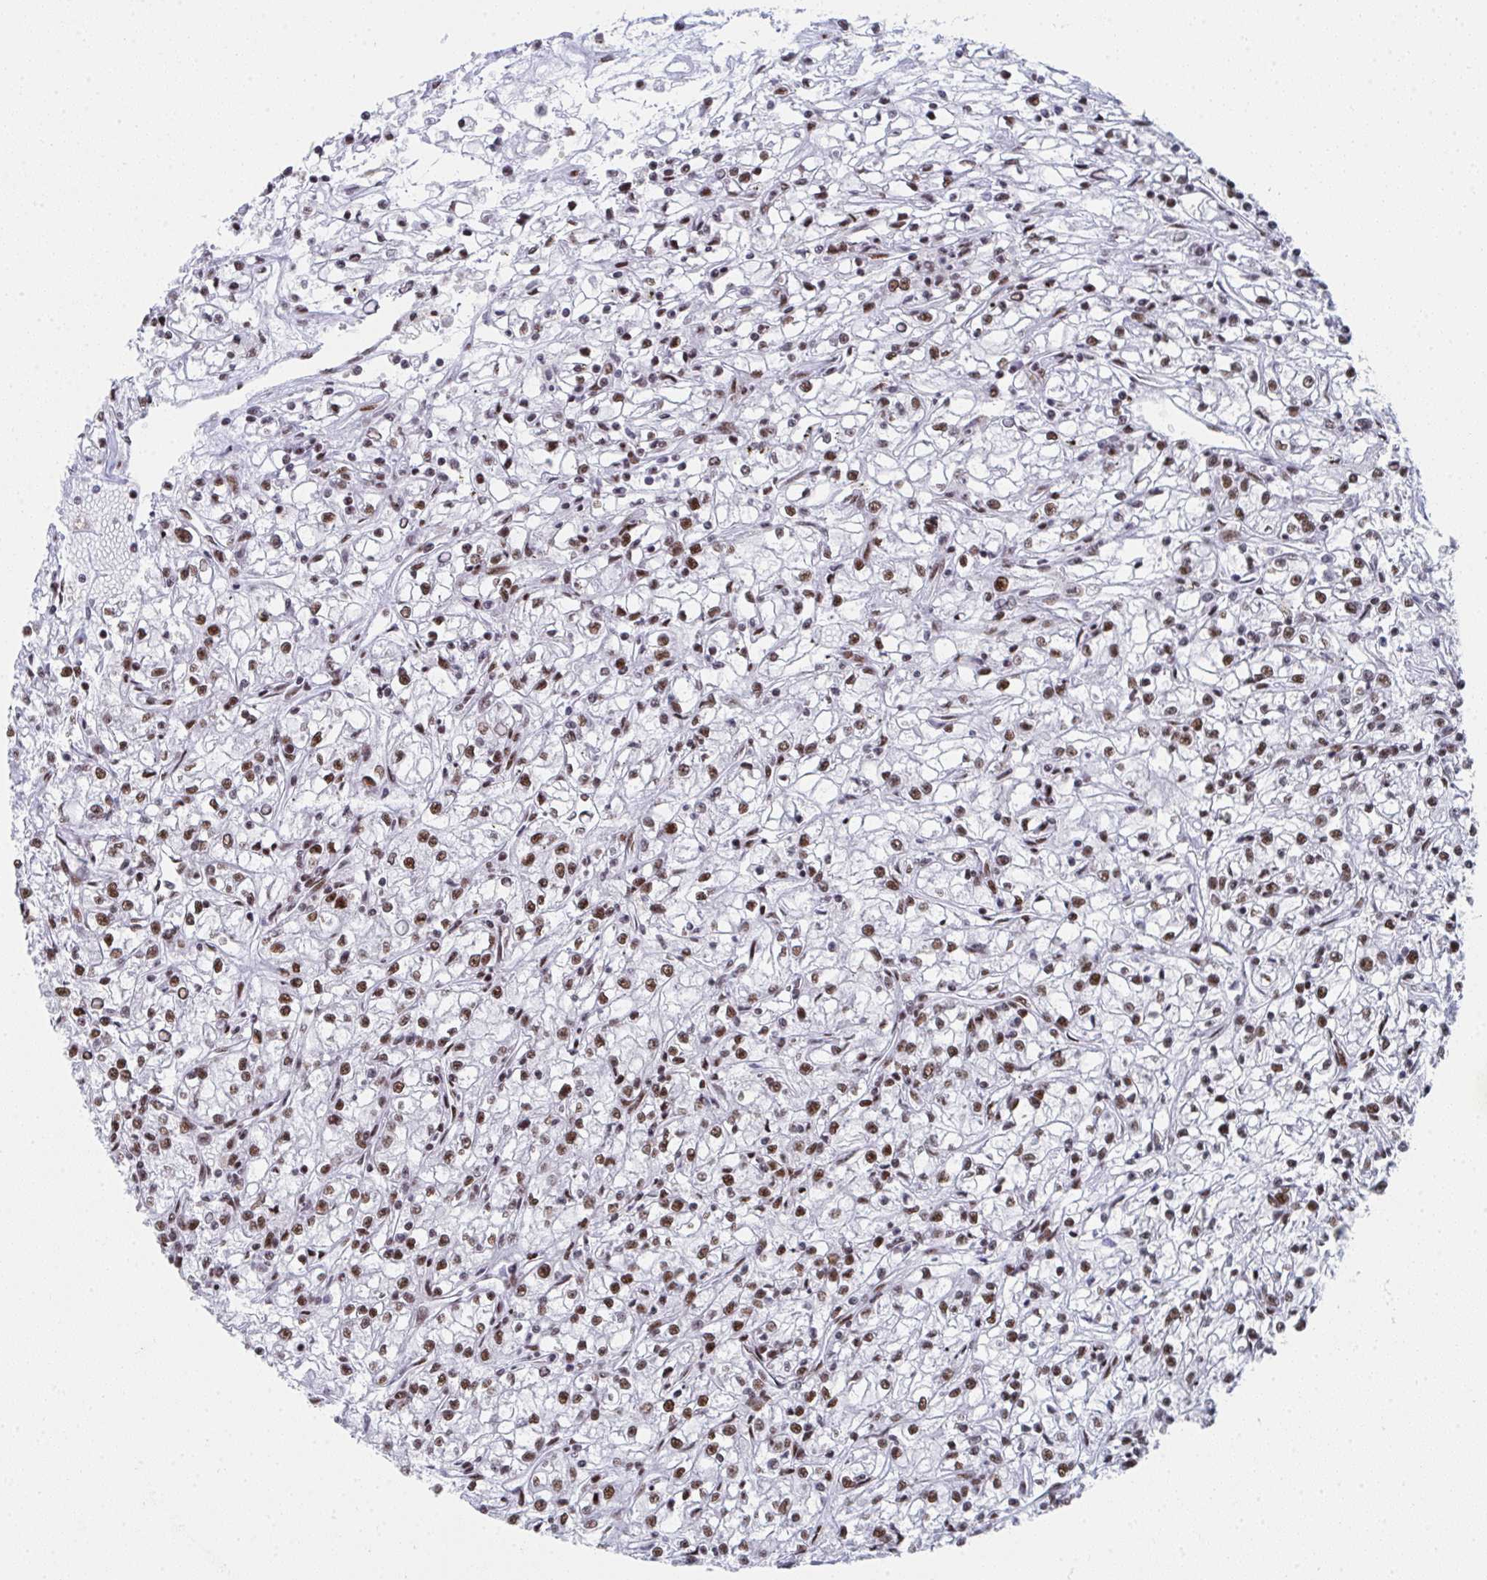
{"staining": {"intensity": "weak", "quantity": ">75%", "location": "nuclear"}, "tissue": "renal cancer", "cell_type": "Tumor cells", "image_type": "cancer", "snomed": [{"axis": "morphology", "description": "Adenocarcinoma, NOS"}, {"axis": "topography", "description": "Kidney"}], "caption": "Tumor cells demonstrate low levels of weak nuclear staining in approximately >75% of cells in renal cancer (adenocarcinoma).", "gene": "SNRNP70", "patient": {"sex": "female", "age": 59}}